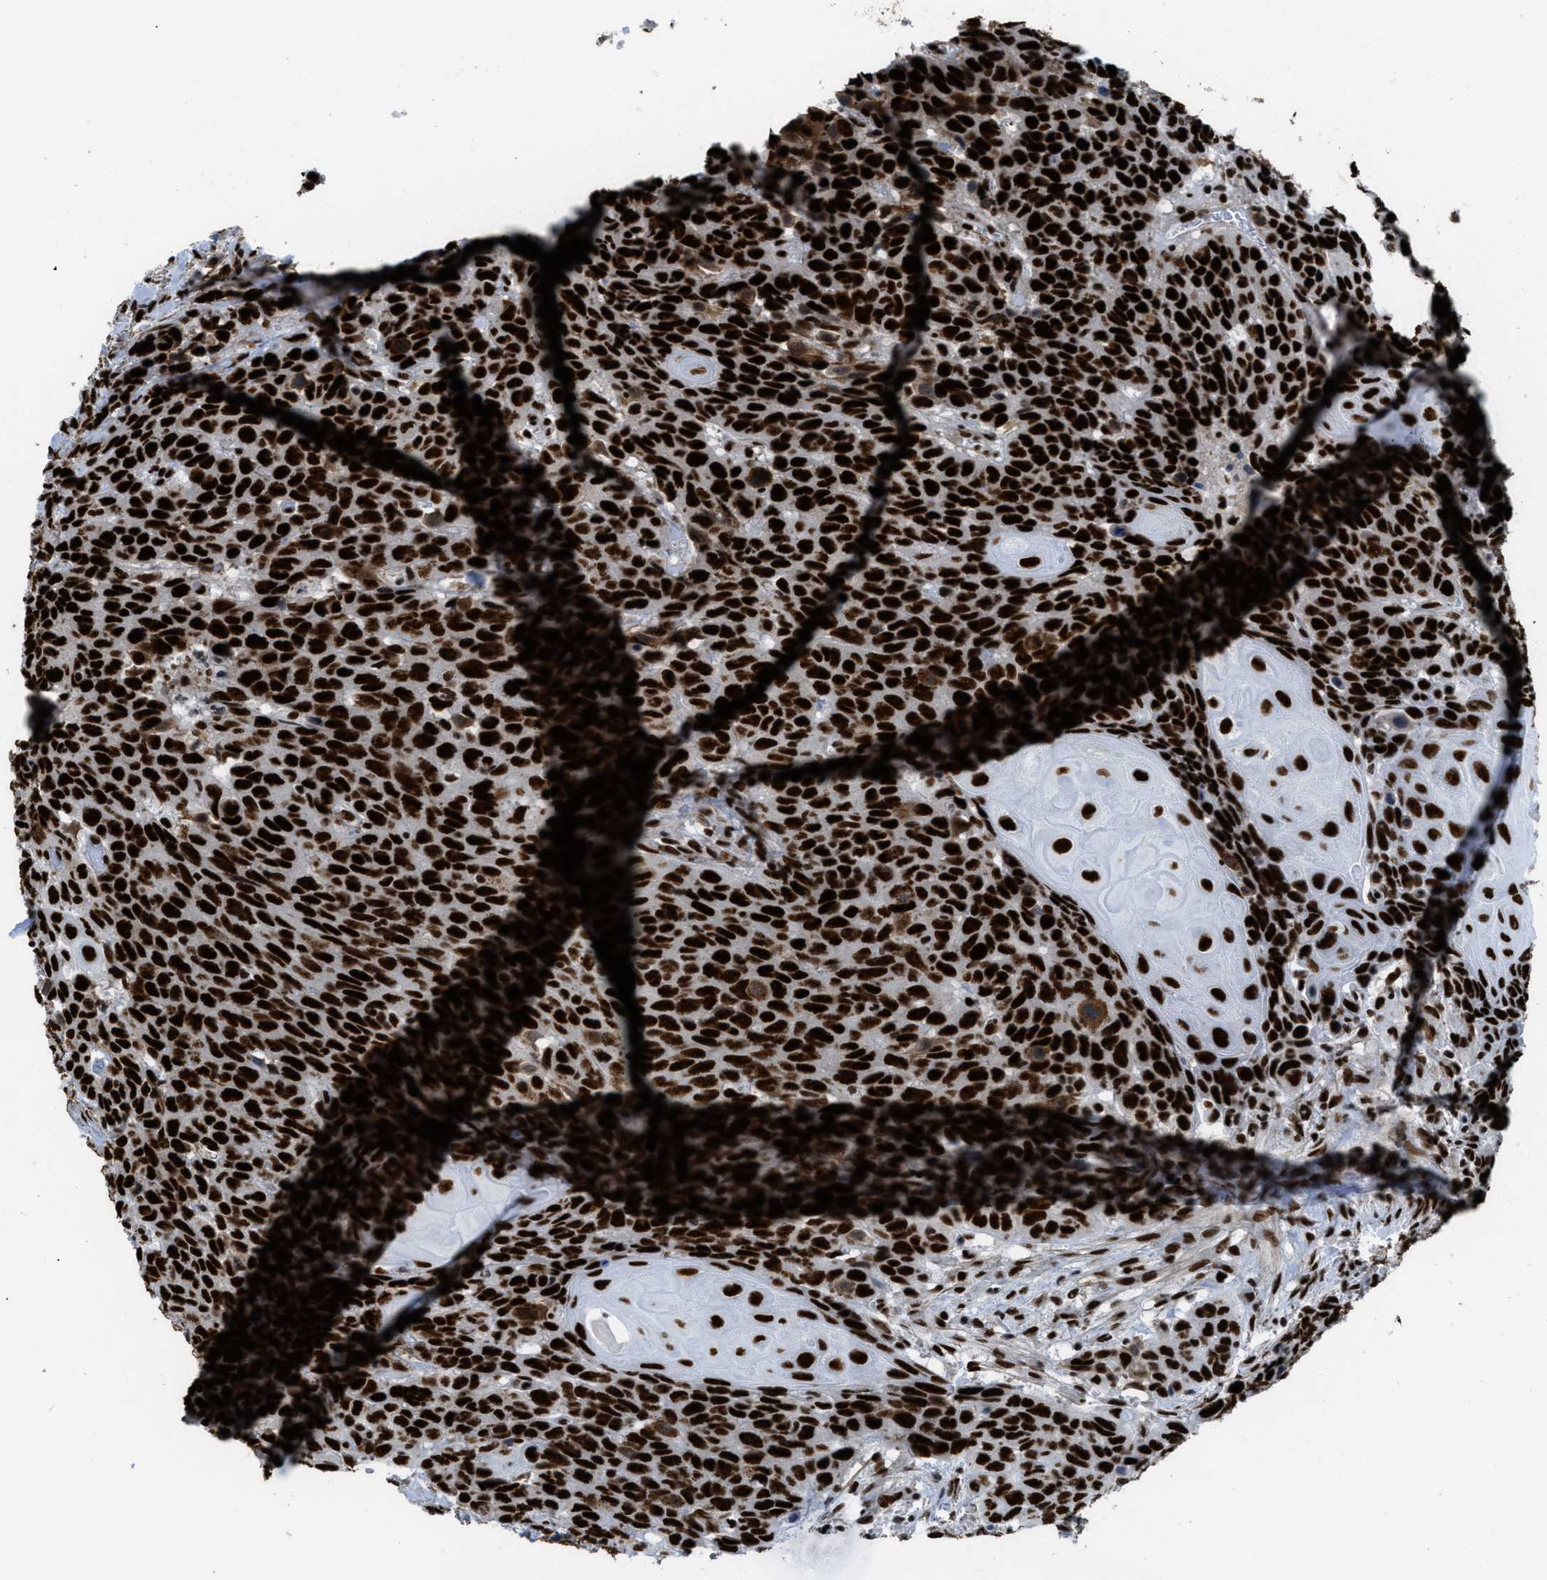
{"staining": {"intensity": "strong", "quantity": ">75%", "location": "nuclear"}, "tissue": "head and neck cancer", "cell_type": "Tumor cells", "image_type": "cancer", "snomed": [{"axis": "morphology", "description": "Squamous cell carcinoma, NOS"}, {"axis": "topography", "description": "Head-Neck"}], "caption": "Squamous cell carcinoma (head and neck) stained with a protein marker reveals strong staining in tumor cells.", "gene": "ZNF207", "patient": {"sex": "male", "age": 66}}